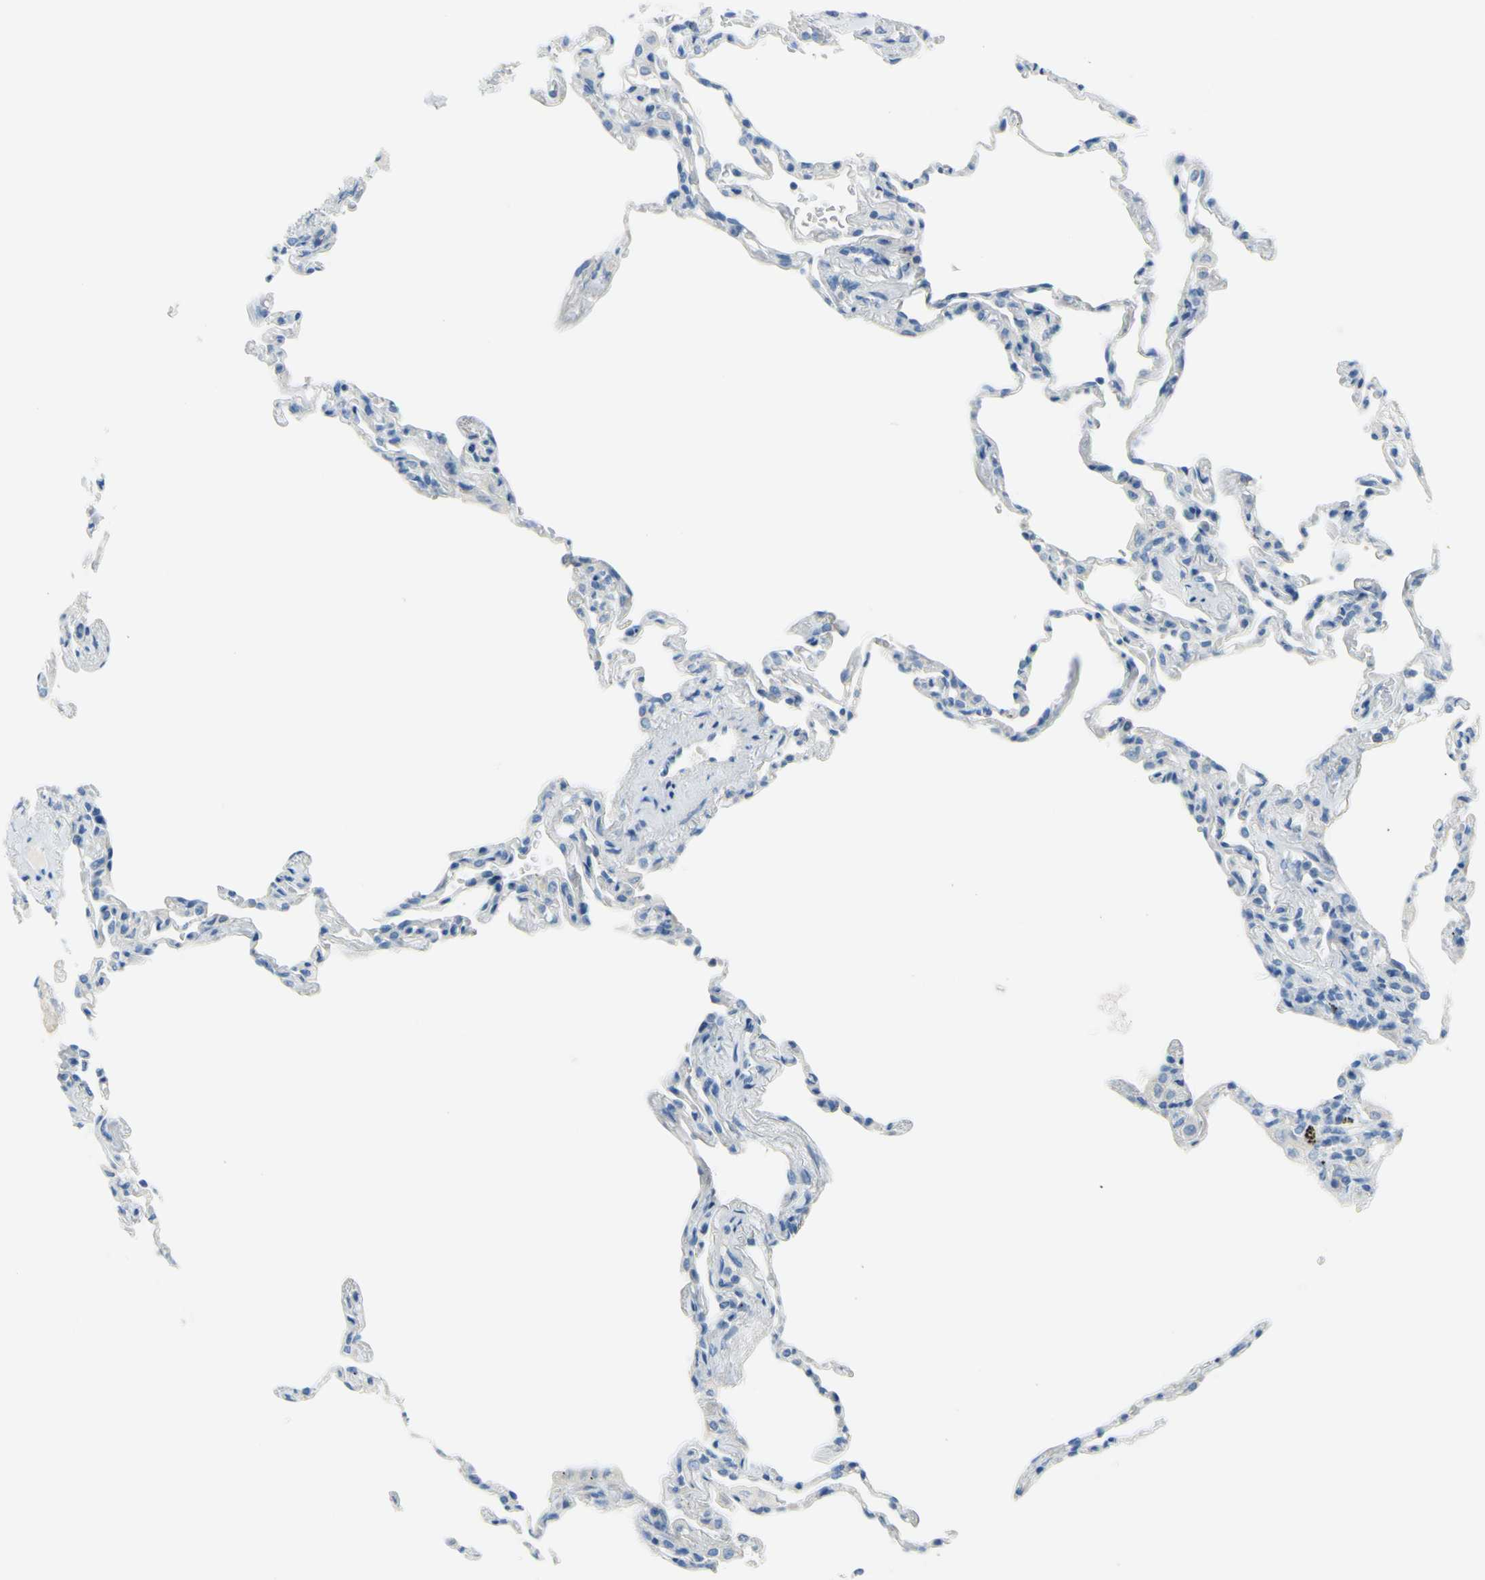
{"staining": {"intensity": "negative", "quantity": "none", "location": "none"}, "tissue": "lung", "cell_type": "Alveolar cells", "image_type": "normal", "snomed": [{"axis": "morphology", "description": "Normal tissue, NOS"}, {"axis": "topography", "description": "Lung"}], "caption": "Lung stained for a protein using IHC displays no positivity alveolar cells.", "gene": "DCT", "patient": {"sex": "male", "age": 59}}